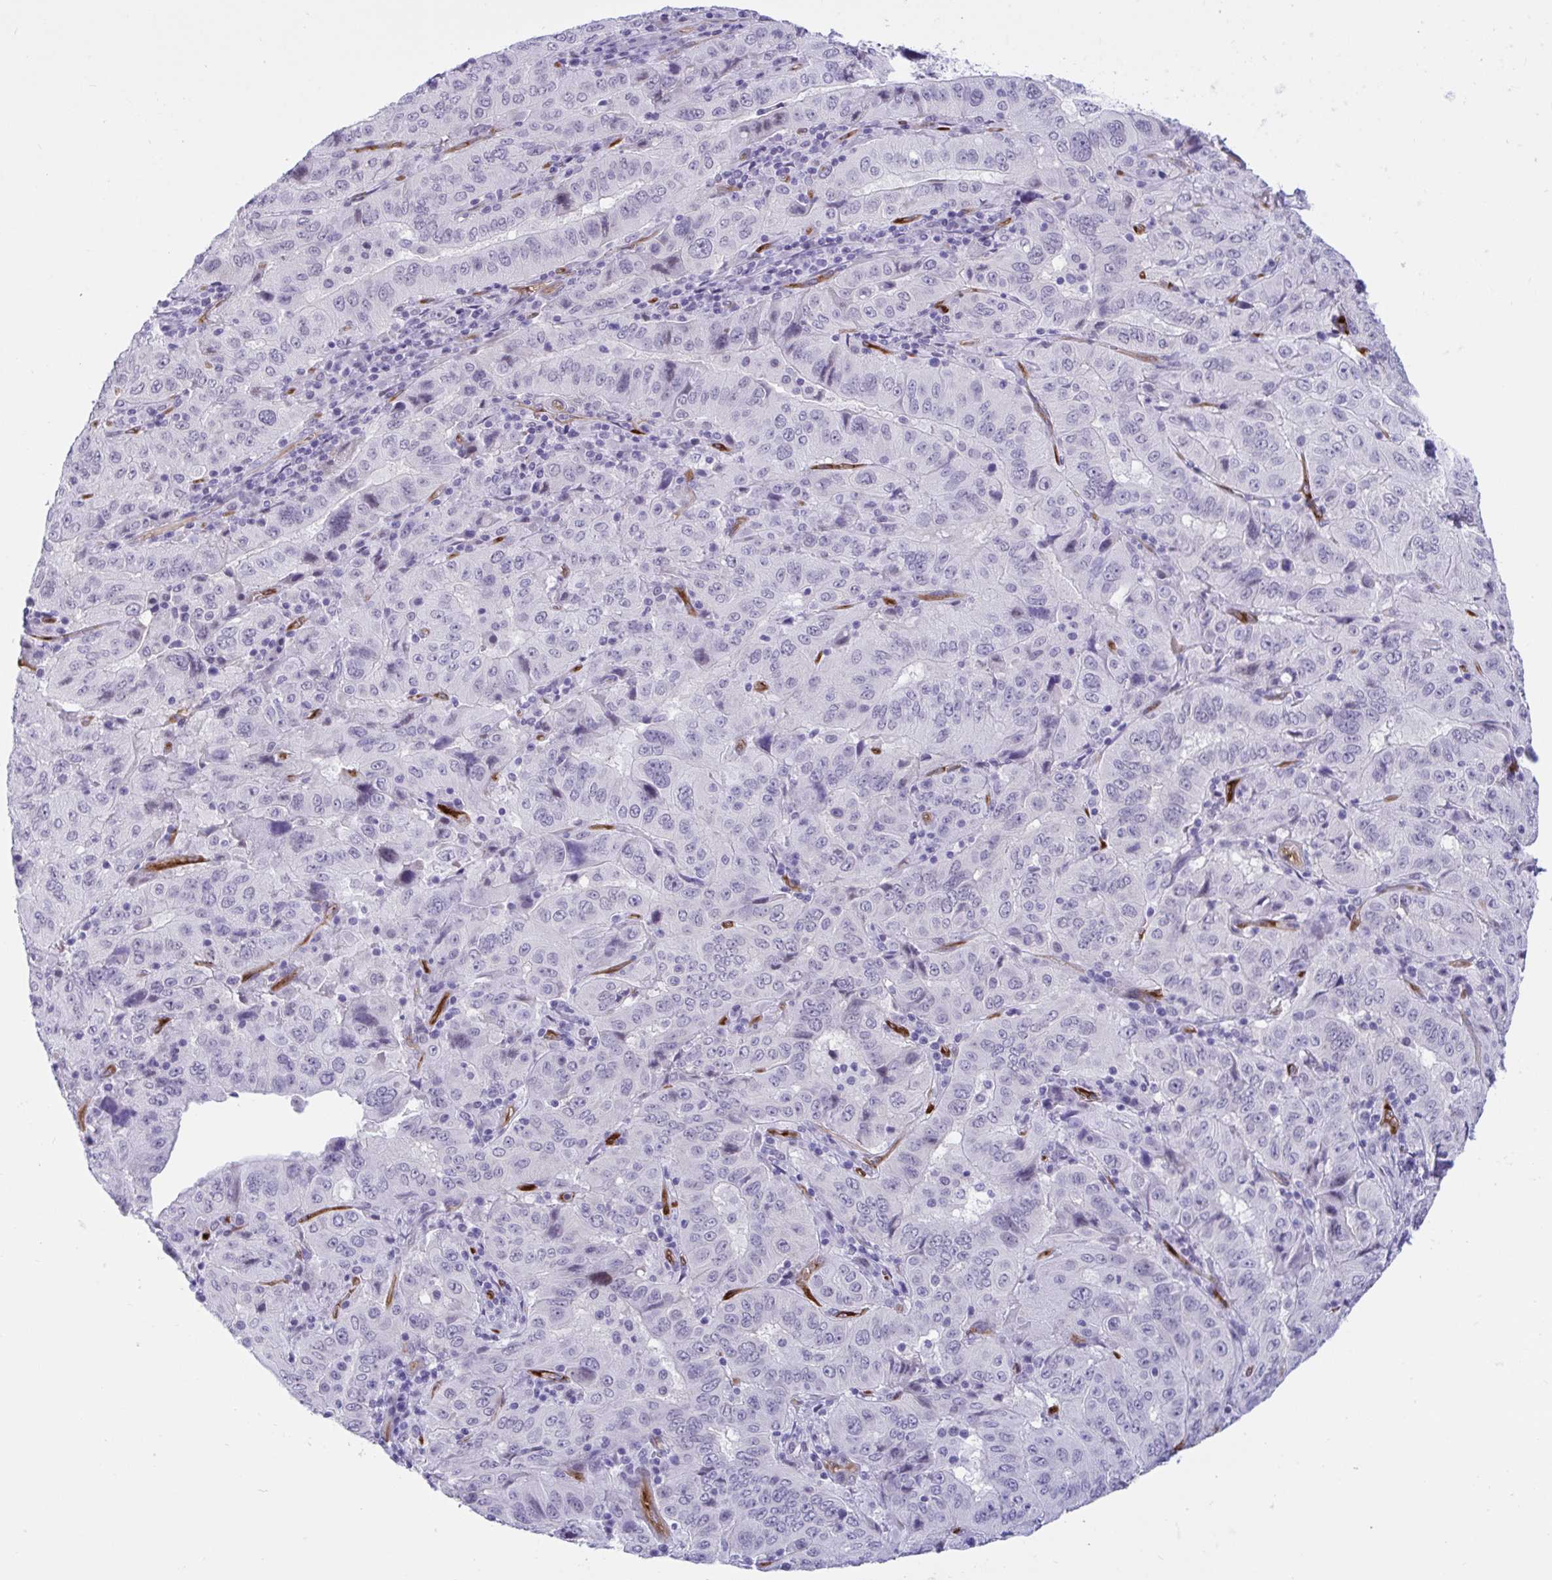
{"staining": {"intensity": "negative", "quantity": "none", "location": "none"}, "tissue": "pancreatic cancer", "cell_type": "Tumor cells", "image_type": "cancer", "snomed": [{"axis": "morphology", "description": "Adenocarcinoma, NOS"}, {"axis": "topography", "description": "Pancreas"}], "caption": "Immunohistochemistry (IHC) photomicrograph of pancreatic adenocarcinoma stained for a protein (brown), which demonstrates no positivity in tumor cells. Nuclei are stained in blue.", "gene": "EML1", "patient": {"sex": "male", "age": 63}}